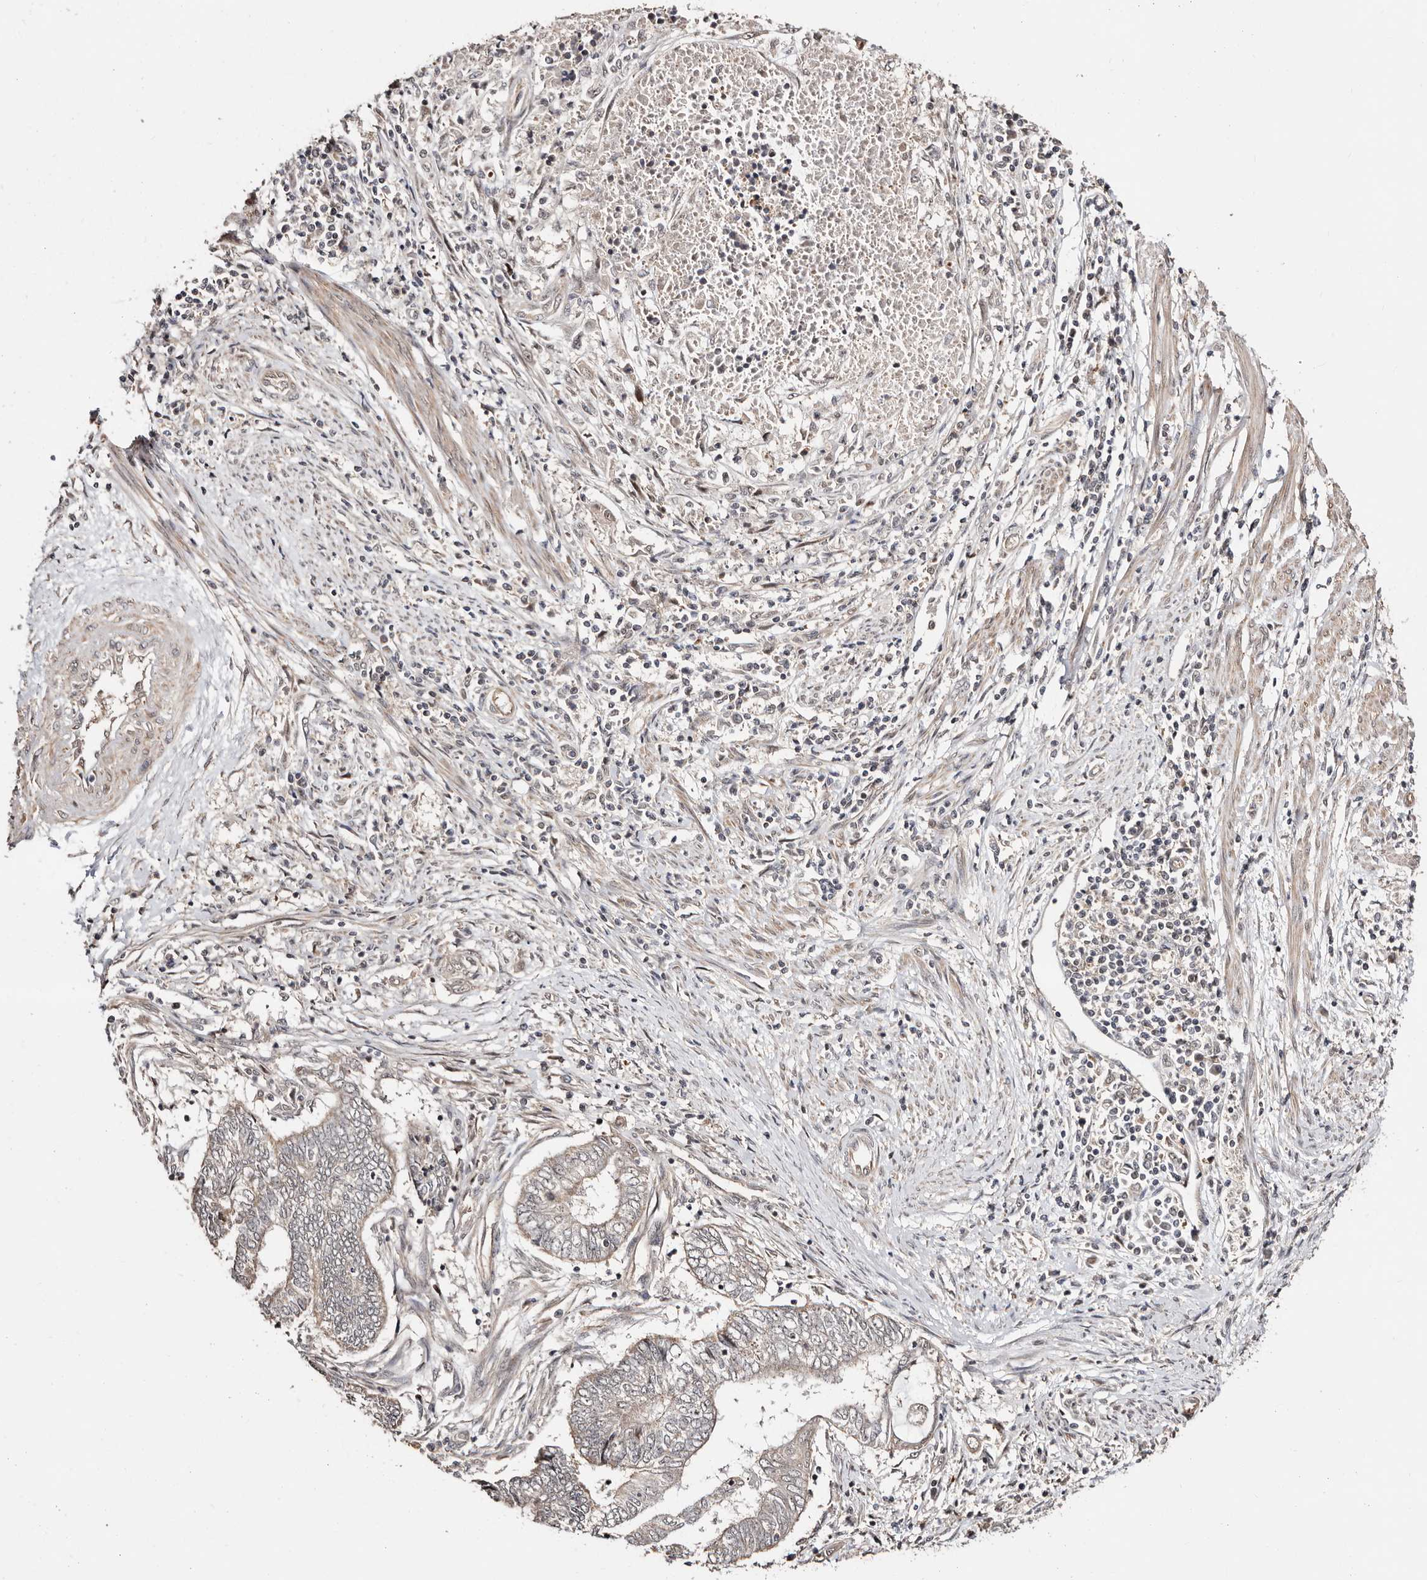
{"staining": {"intensity": "negative", "quantity": "none", "location": "none"}, "tissue": "endometrial cancer", "cell_type": "Tumor cells", "image_type": "cancer", "snomed": [{"axis": "morphology", "description": "Adenocarcinoma, NOS"}, {"axis": "topography", "description": "Uterus"}, {"axis": "topography", "description": "Endometrium"}], "caption": "The histopathology image displays no significant positivity in tumor cells of endometrial adenocarcinoma.", "gene": "CTNNBL1", "patient": {"sex": "female", "age": 70}}